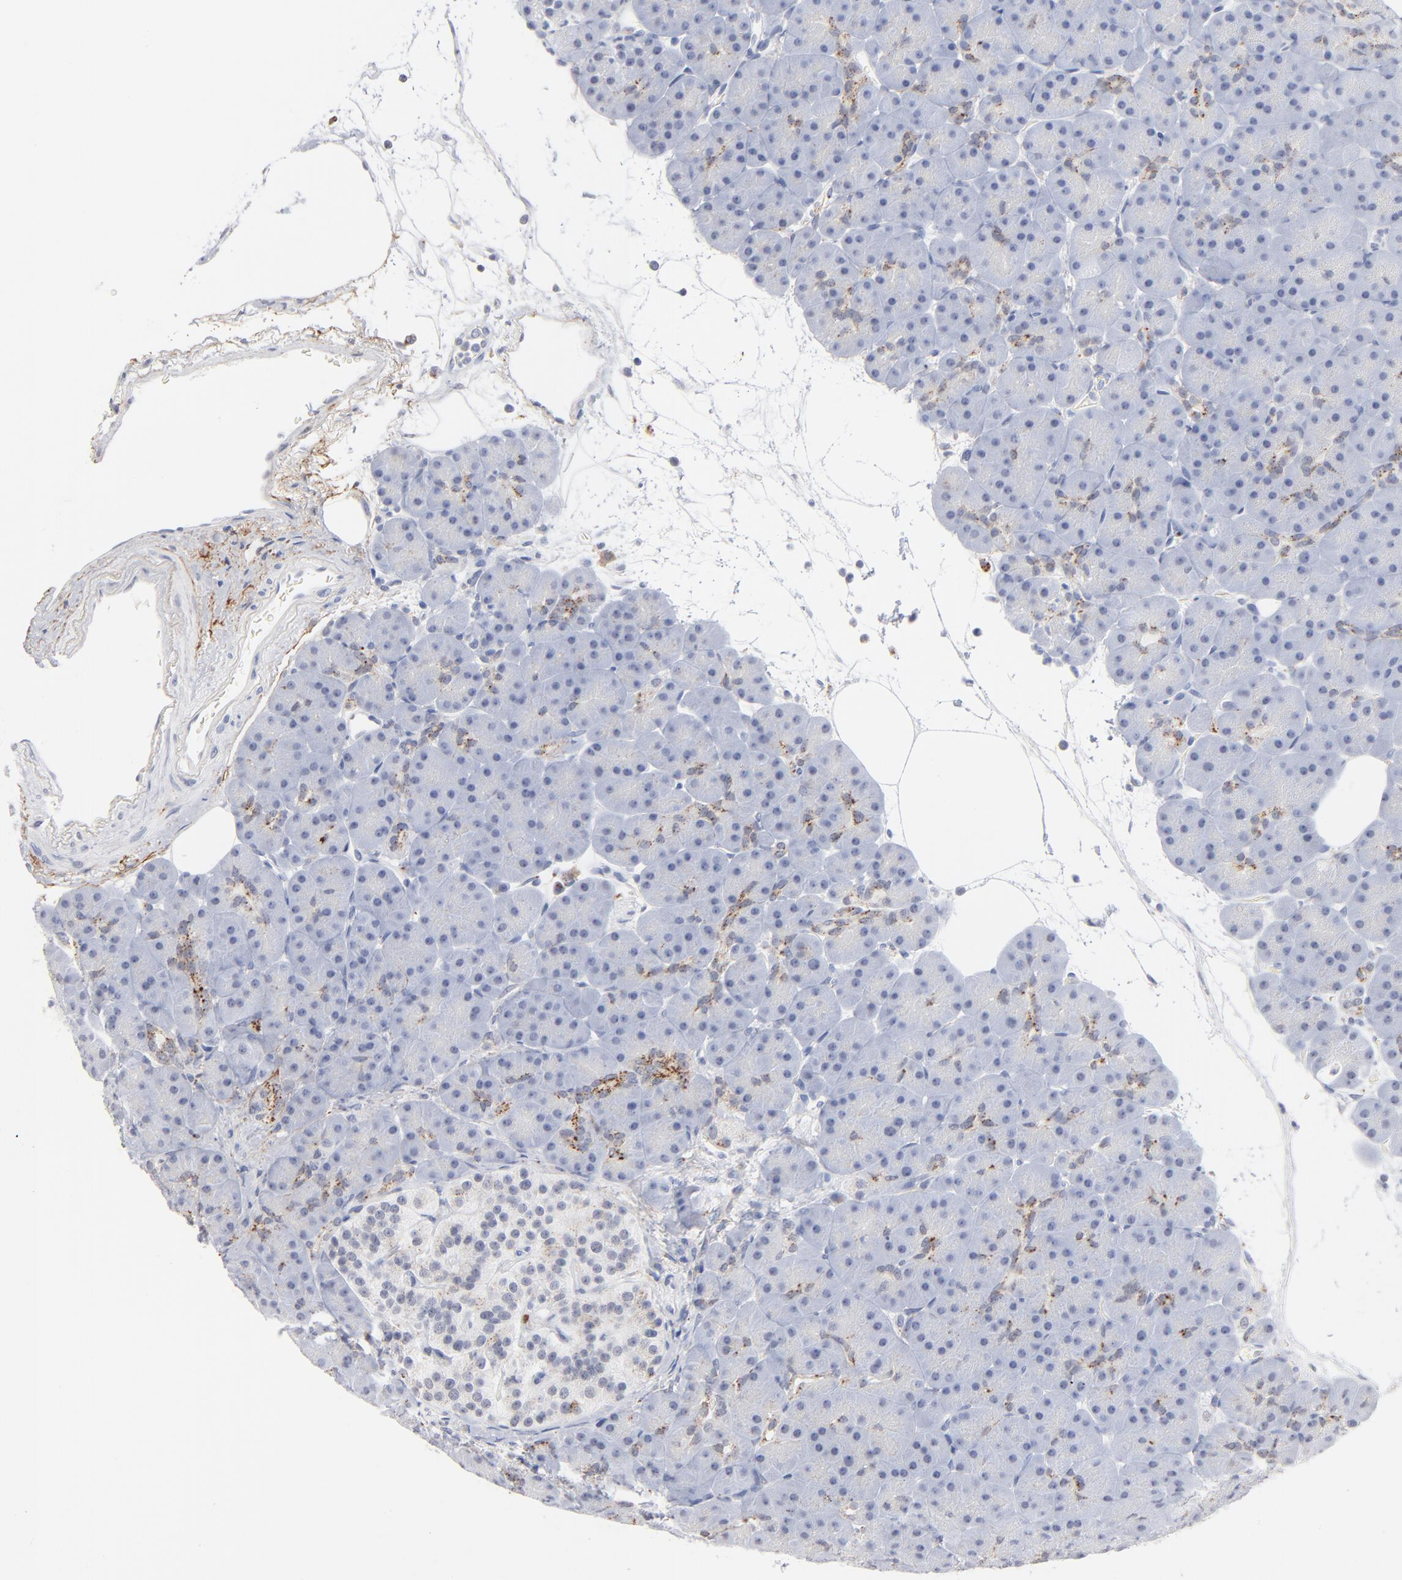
{"staining": {"intensity": "moderate", "quantity": "25%-75%", "location": "cytoplasmic/membranous"}, "tissue": "pancreas", "cell_type": "Exocrine glandular cells", "image_type": "normal", "snomed": [{"axis": "morphology", "description": "Normal tissue, NOS"}, {"axis": "topography", "description": "Pancreas"}], "caption": "This micrograph reveals benign pancreas stained with immunohistochemistry to label a protein in brown. The cytoplasmic/membranous of exocrine glandular cells show moderate positivity for the protein. Nuclei are counter-stained blue.", "gene": "LTBP2", "patient": {"sex": "male", "age": 66}}